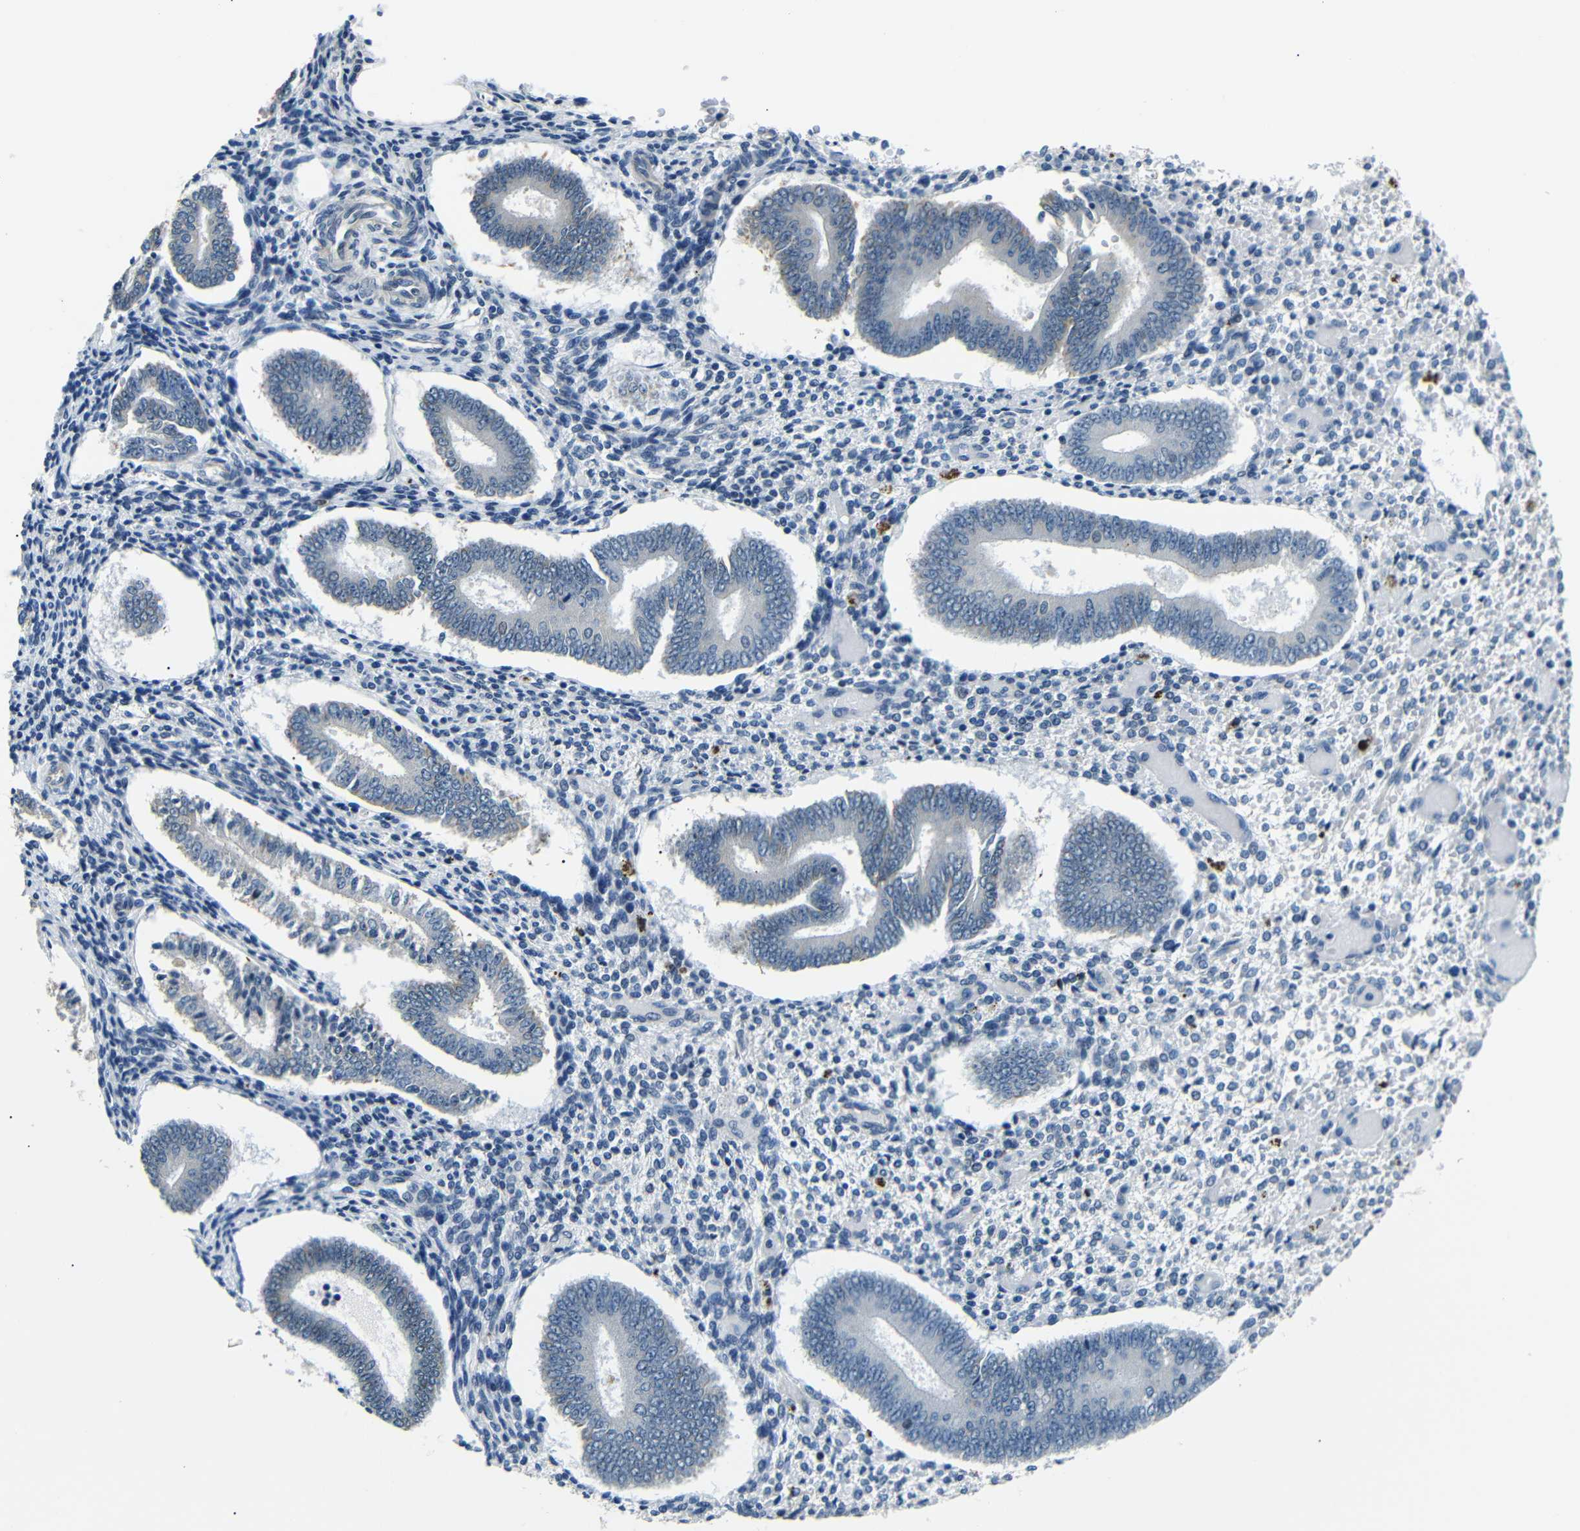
{"staining": {"intensity": "negative", "quantity": "none", "location": "none"}, "tissue": "endometrium", "cell_type": "Cells in endometrial stroma", "image_type": "normal", "snomed": [{"axis": "morphology", "description": "Normal tissue, NOS"}, {"axis": "topography", "description": "Endometrium"}], "caption": "Immunohistochemistry histopathology image of unremarkable endometrium stained for a protein (brown), which demonstrates no expression in cells in endometrial stroma.", "gene": "TAFA1", "patient": {"sex": "female", "age": 42}}